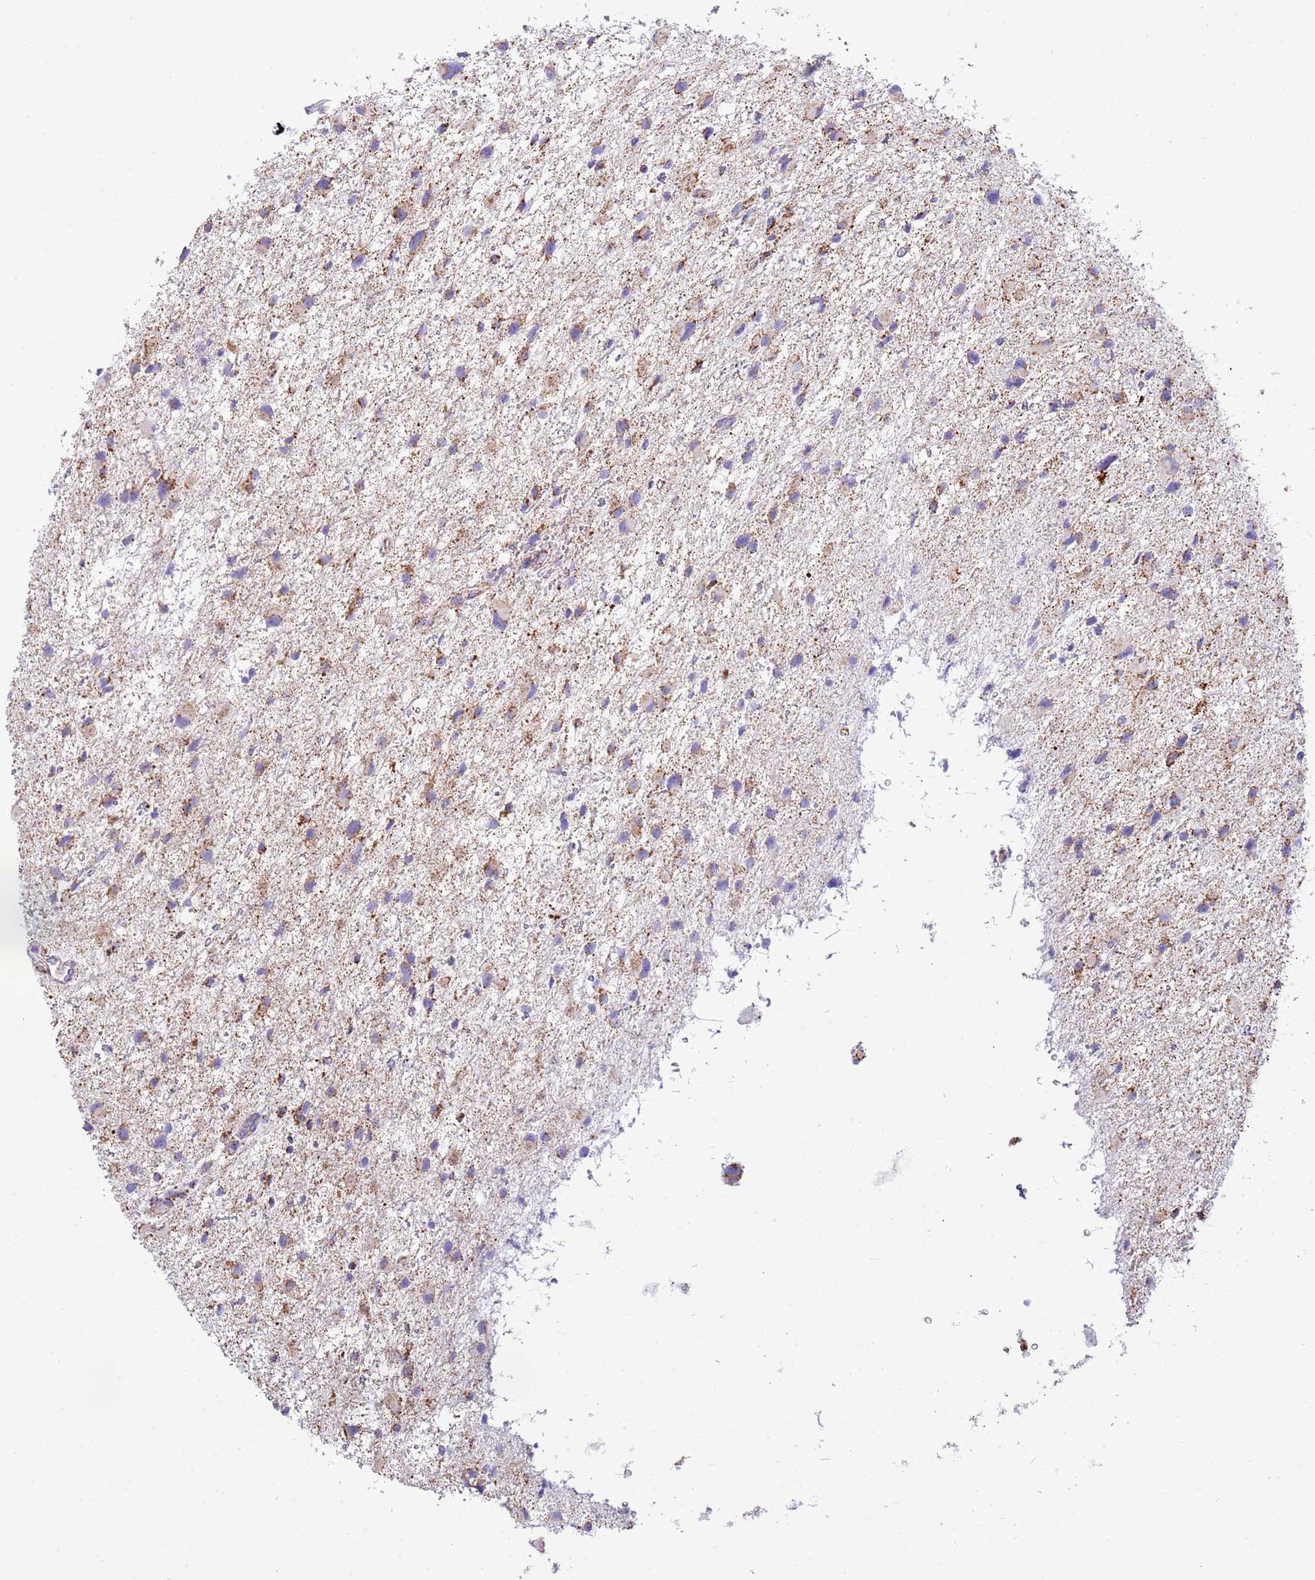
{"staining": {"intensity": "moderate", "quantity": "25%-75%", "location": "cytoplasmic/membranous"}, "tissue": "glioma", "cell_type": "Tumor cells", "image_type": "cancer", "snomed": [{"axis": "morphology", "description": "Glioma, malignant, Low grade"}, {"axis": "topography", "description": "Brain"}], "caption": "This photomicrograph displays low-grade glioma (malignant) stained with immunohistochemistry (IHC) to label a protein in brown. The cytoplasmic/membranous of tumor cells show moderate positivity for the protein. Nuclei are counter-stained blue.", "gene": "SUCLG2", "patient": {"sex": "female", "age": 32}}